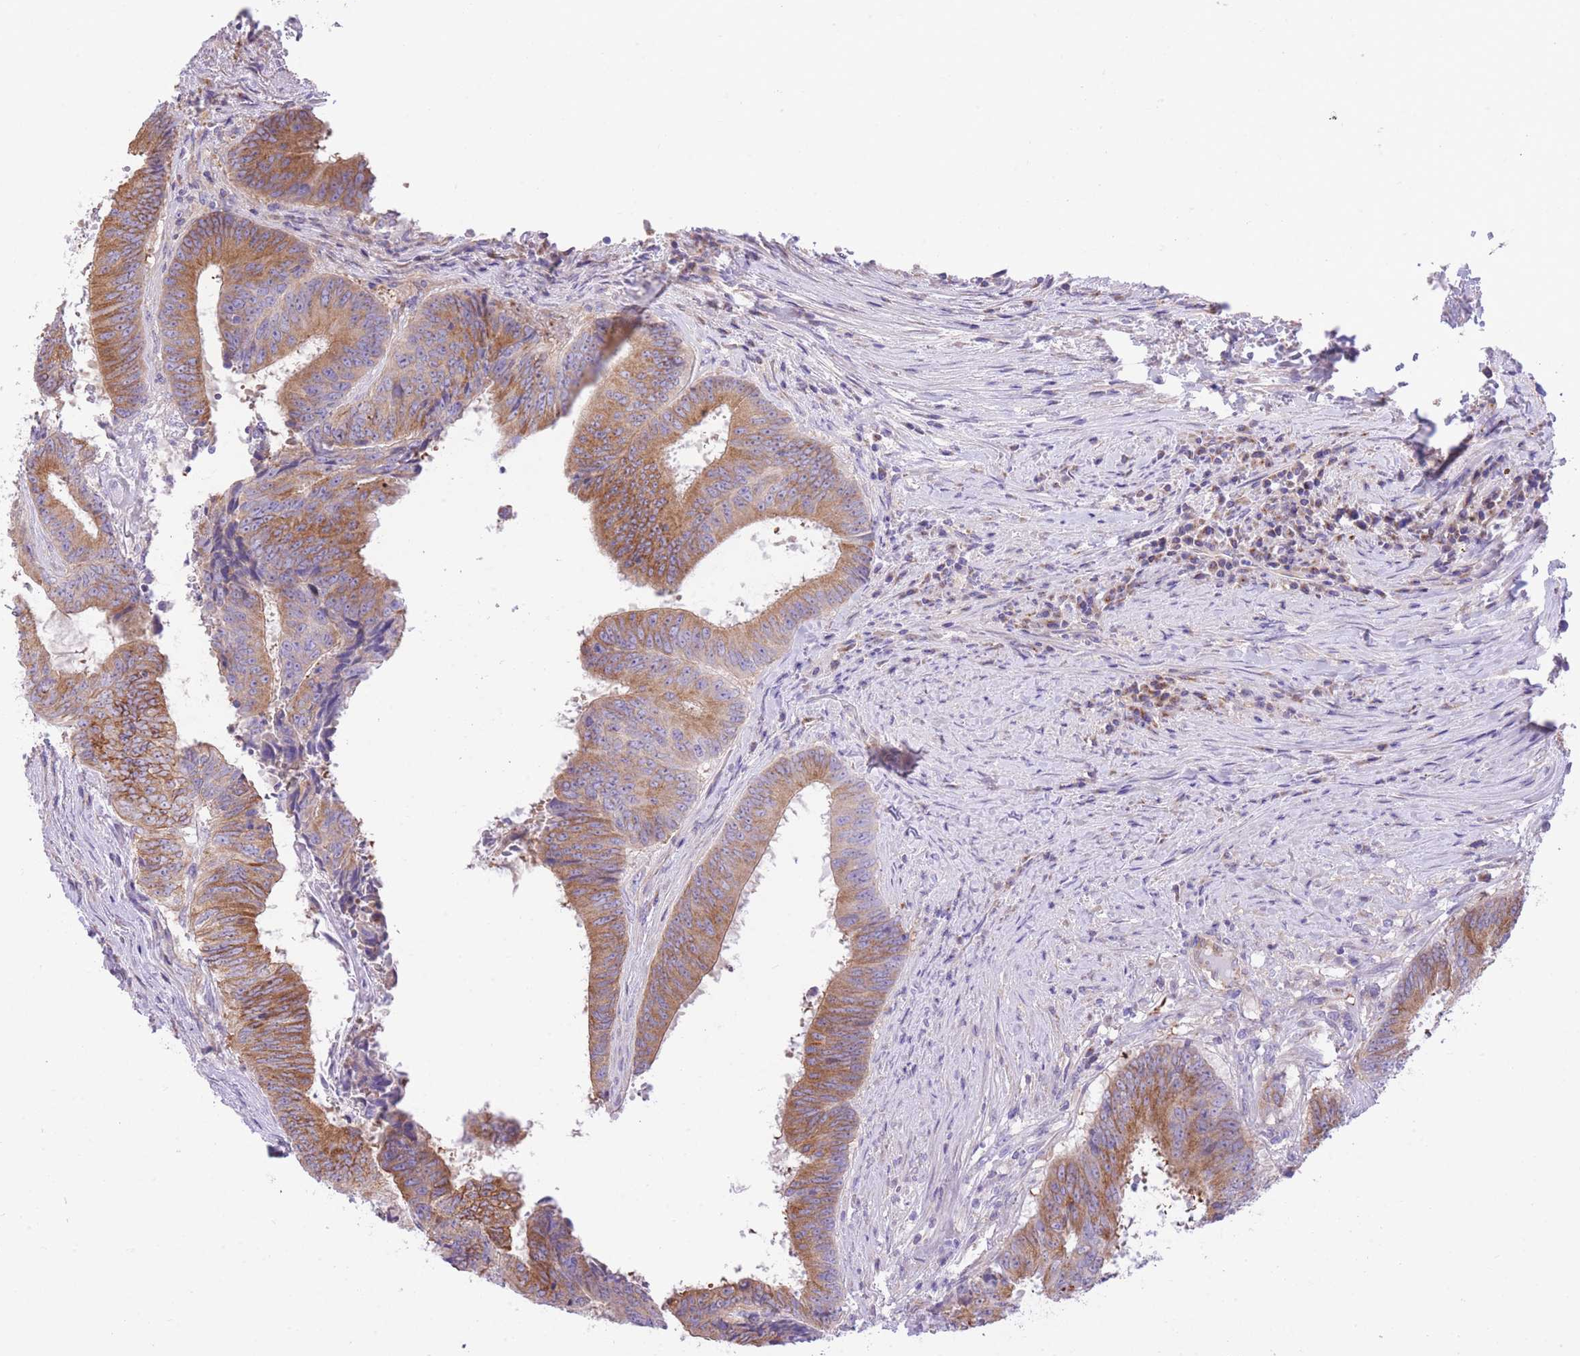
{"staining": {"intensity": "moderate", "quantity": ">75%", "location": "cytoplasmic/membranous"}, "tissue": "colorectal cancer", "cell_type": "Tumor cells", "image_type": "cancer", "snomed": [{"axis": "morphology", "description": "Adenocarcinoma, NOS"}, {"axis": "topography", "description": "Rectum"}], "caption": "Colorectal cancer (adenocarcinoma) stained for a protein demonstrates moderate cytoplasmic/membranous positivity in tumor cells.", "gene": "RHOU", "patient": {"sex": "male", "age": 72}}